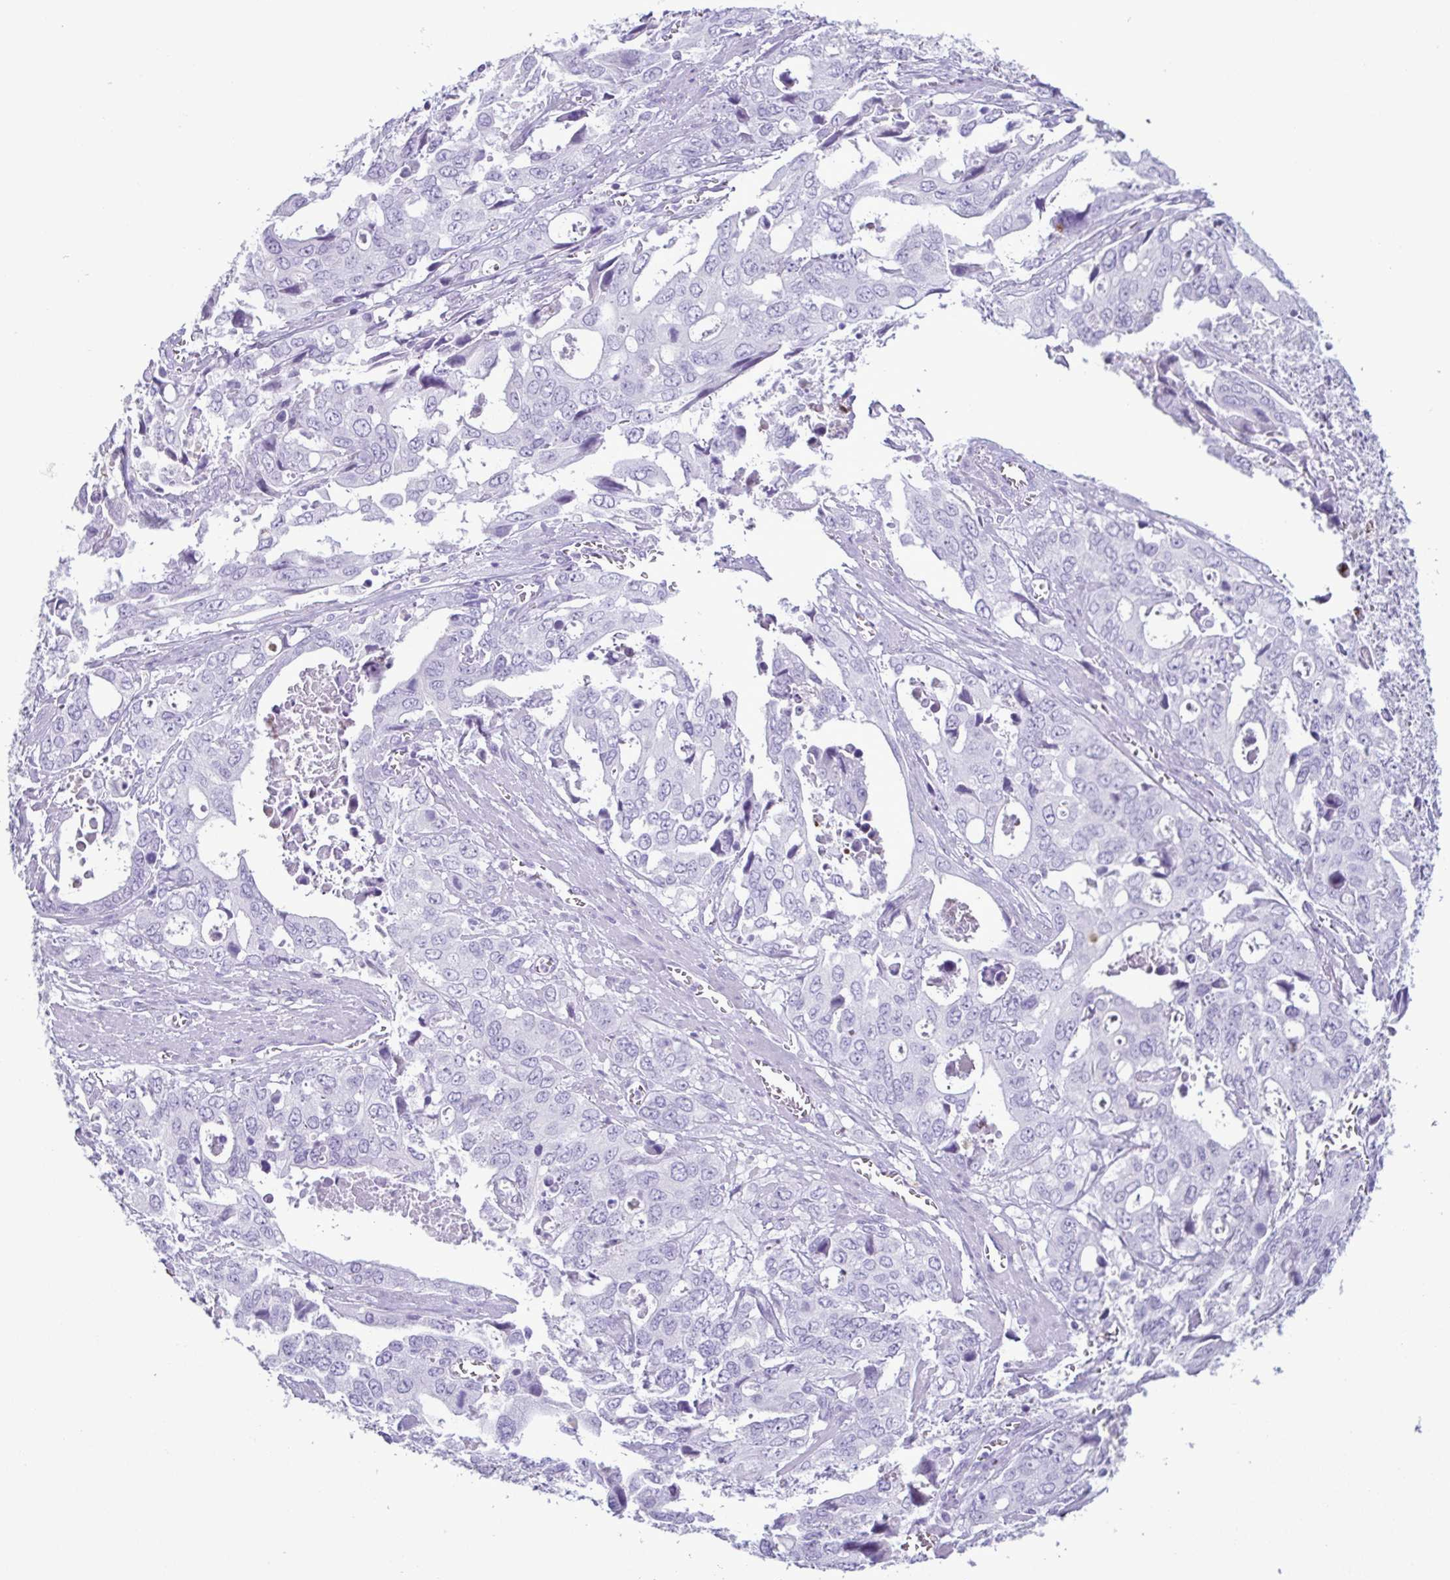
{"staining": {"intensity": "negative", "quantity": "none", "location": "none"}, "tissue": "stomach cancer", "cell_type": "Tumor cells", "image_type": "cancer", "snomed": [{"axis": "morphology", "description": "Adenocarcinoma, NOS"}, {"axis": "topography", "description": "Stomach, upper"}], "caption": "The immunohistochemistry (IHC) photomicrograph has no significant staining in tumor cells of stomach adenocarcinoma tissue.", "gene": "LTF", "patient": {"sex": "male", "age": 74}}